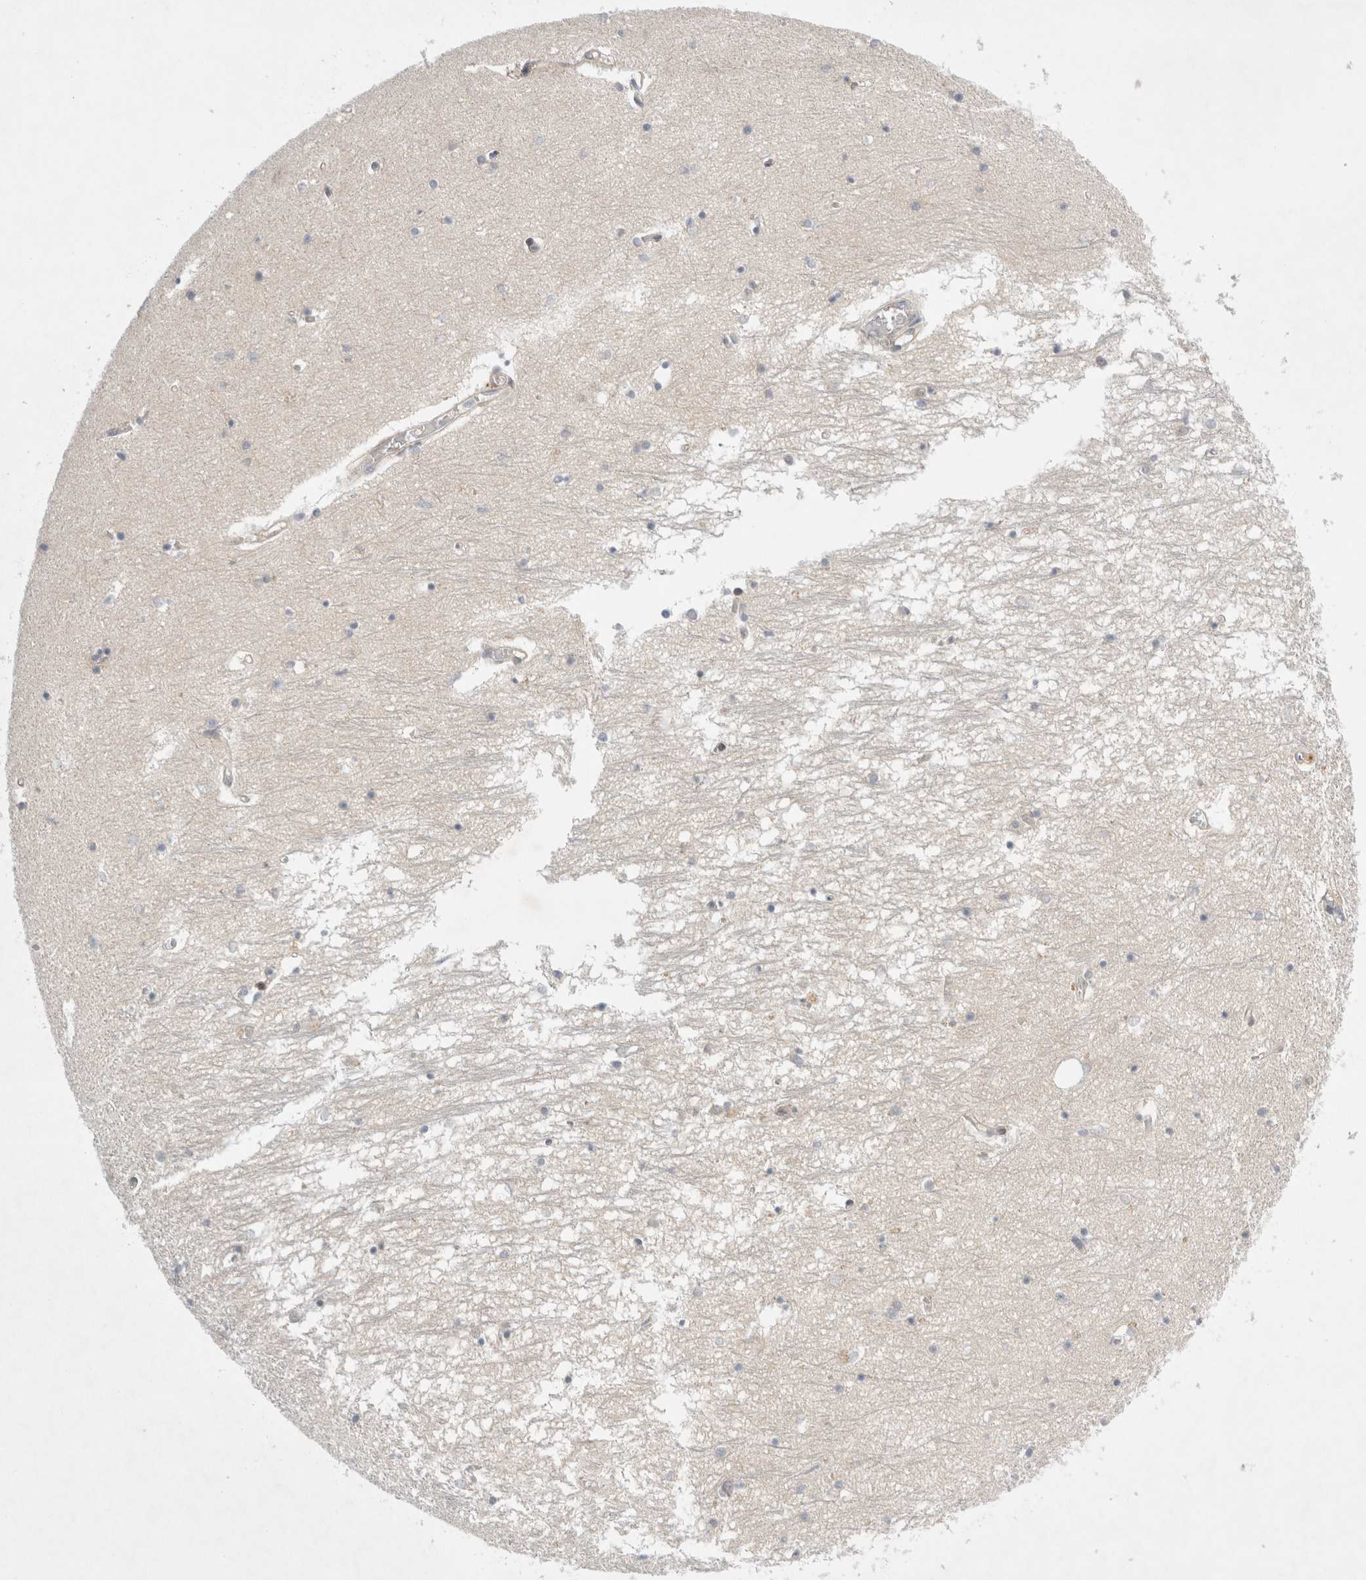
{"staining": {"intensity": "weak", "quantity": "<25%", "location": "cytoplasmic/membranous"}, "tissue": "hippocampus", "cell_type": "Glial cells", "image_type": "normal", "snomed": [{"axis": "morphology", "description": "Normal tissue, NOS"}, {"axis": "topography", "description": "Hippocampus"}], "caption": "Immunohistochemistry (IHC) of benign hippocampus reveals no staining in glial cells. Nuclei are stained in blue.", "gene": "WIPF2", "patient": {"sex": "male", "age": 70}}